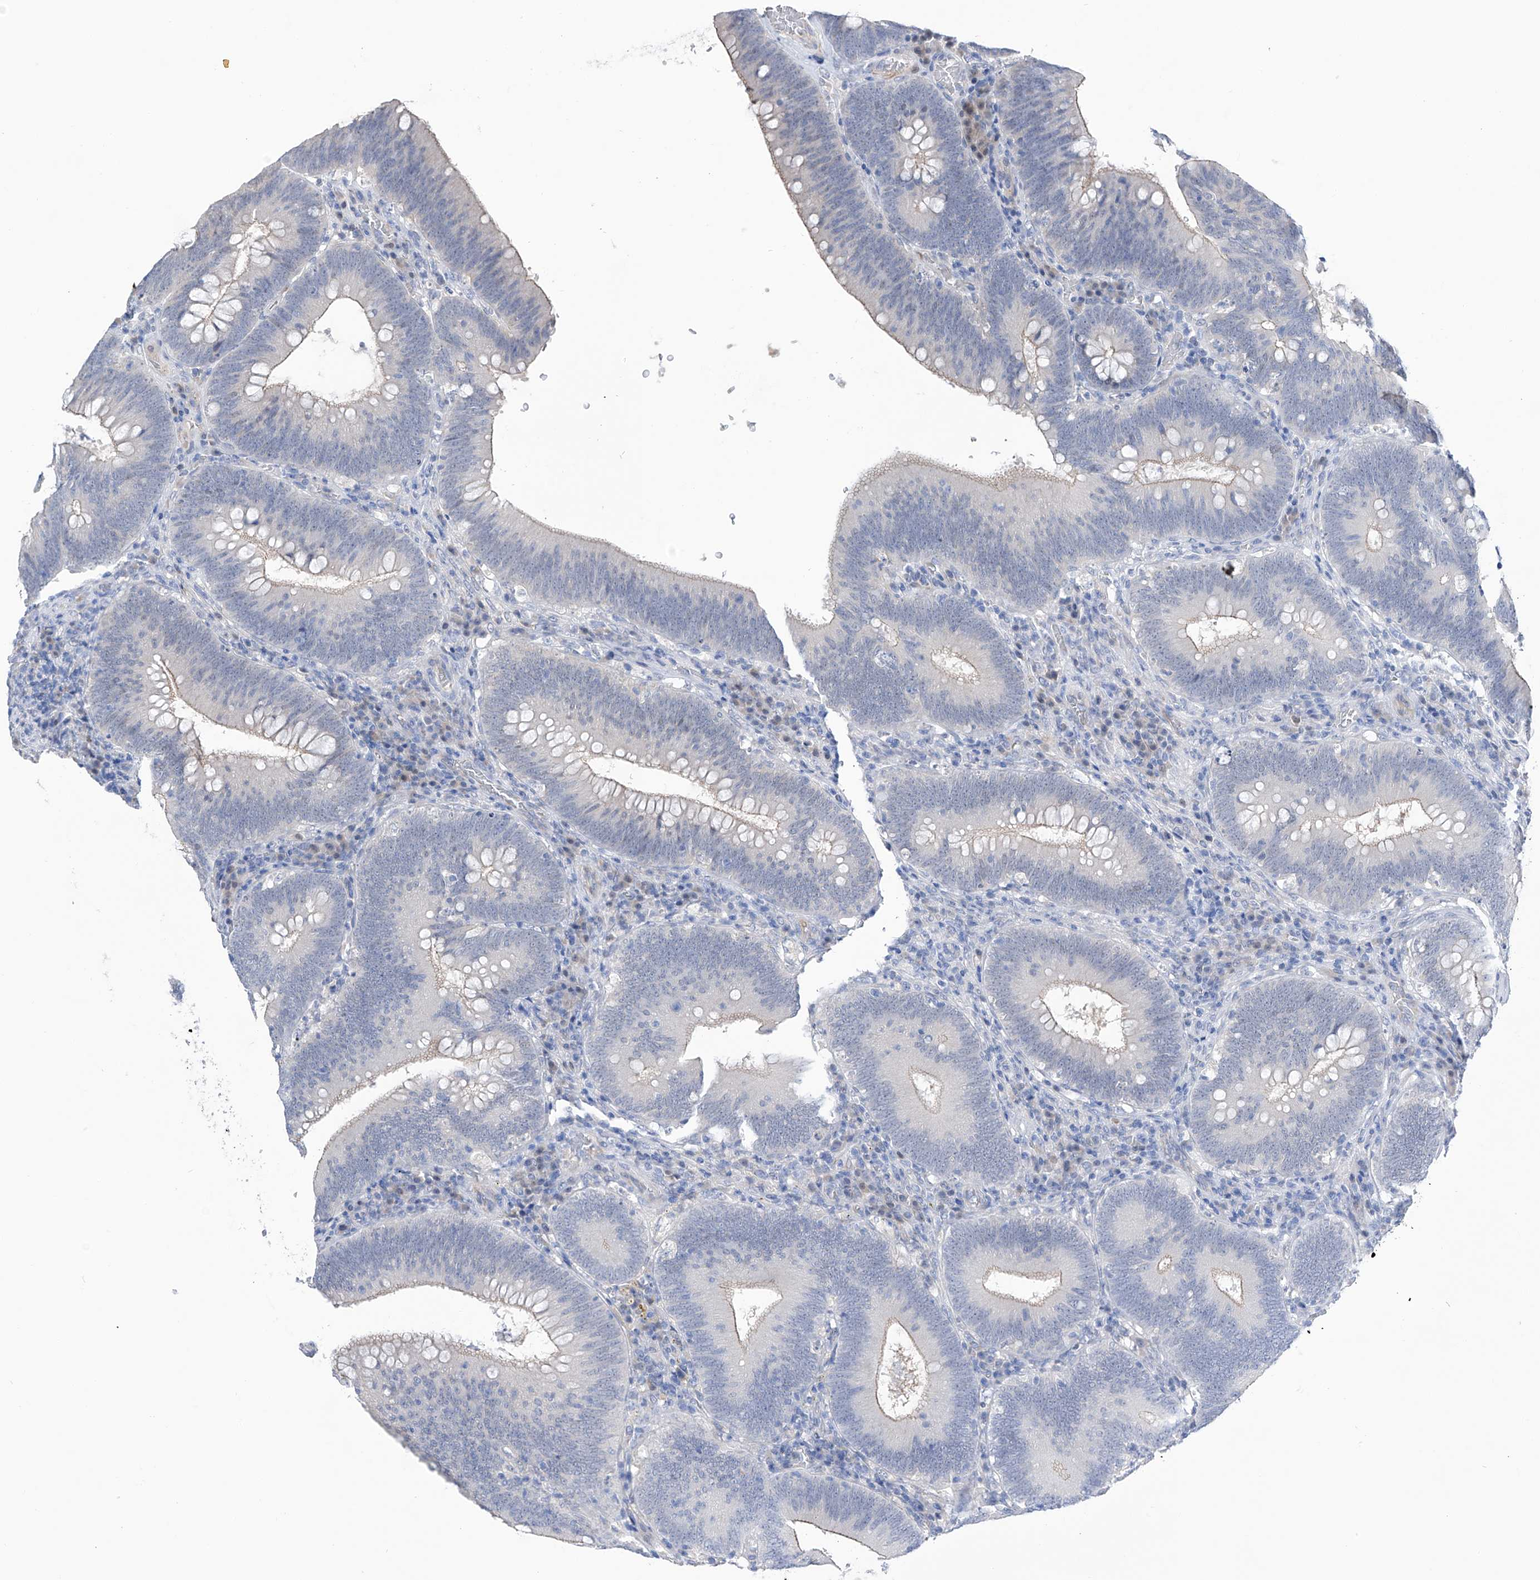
{"staining": {"intensity": "negative", "quantity": "none", "location": "none"}, "tissue": "colorectal cancer", "cell_type": "Tumor cells", "image_type": "cancer", "snomed": [{"axis": "morphology", "description": "Normal tissue, NOS"}, {"axis": "topography", "description": "Colon"}], "caption": "DAB (3,3'-diaminobenzidine) immunohistochemical staining of colorectal cancer exhibits no significant expression in tumor cells. The staining was performed using DAB to visualize the protein expression in brown, while the nuclei were stained in blue with hematoxylin (Magnification: 20x).", "gene": "PGM3", "patient": {"sex": "female", "age": 82}}